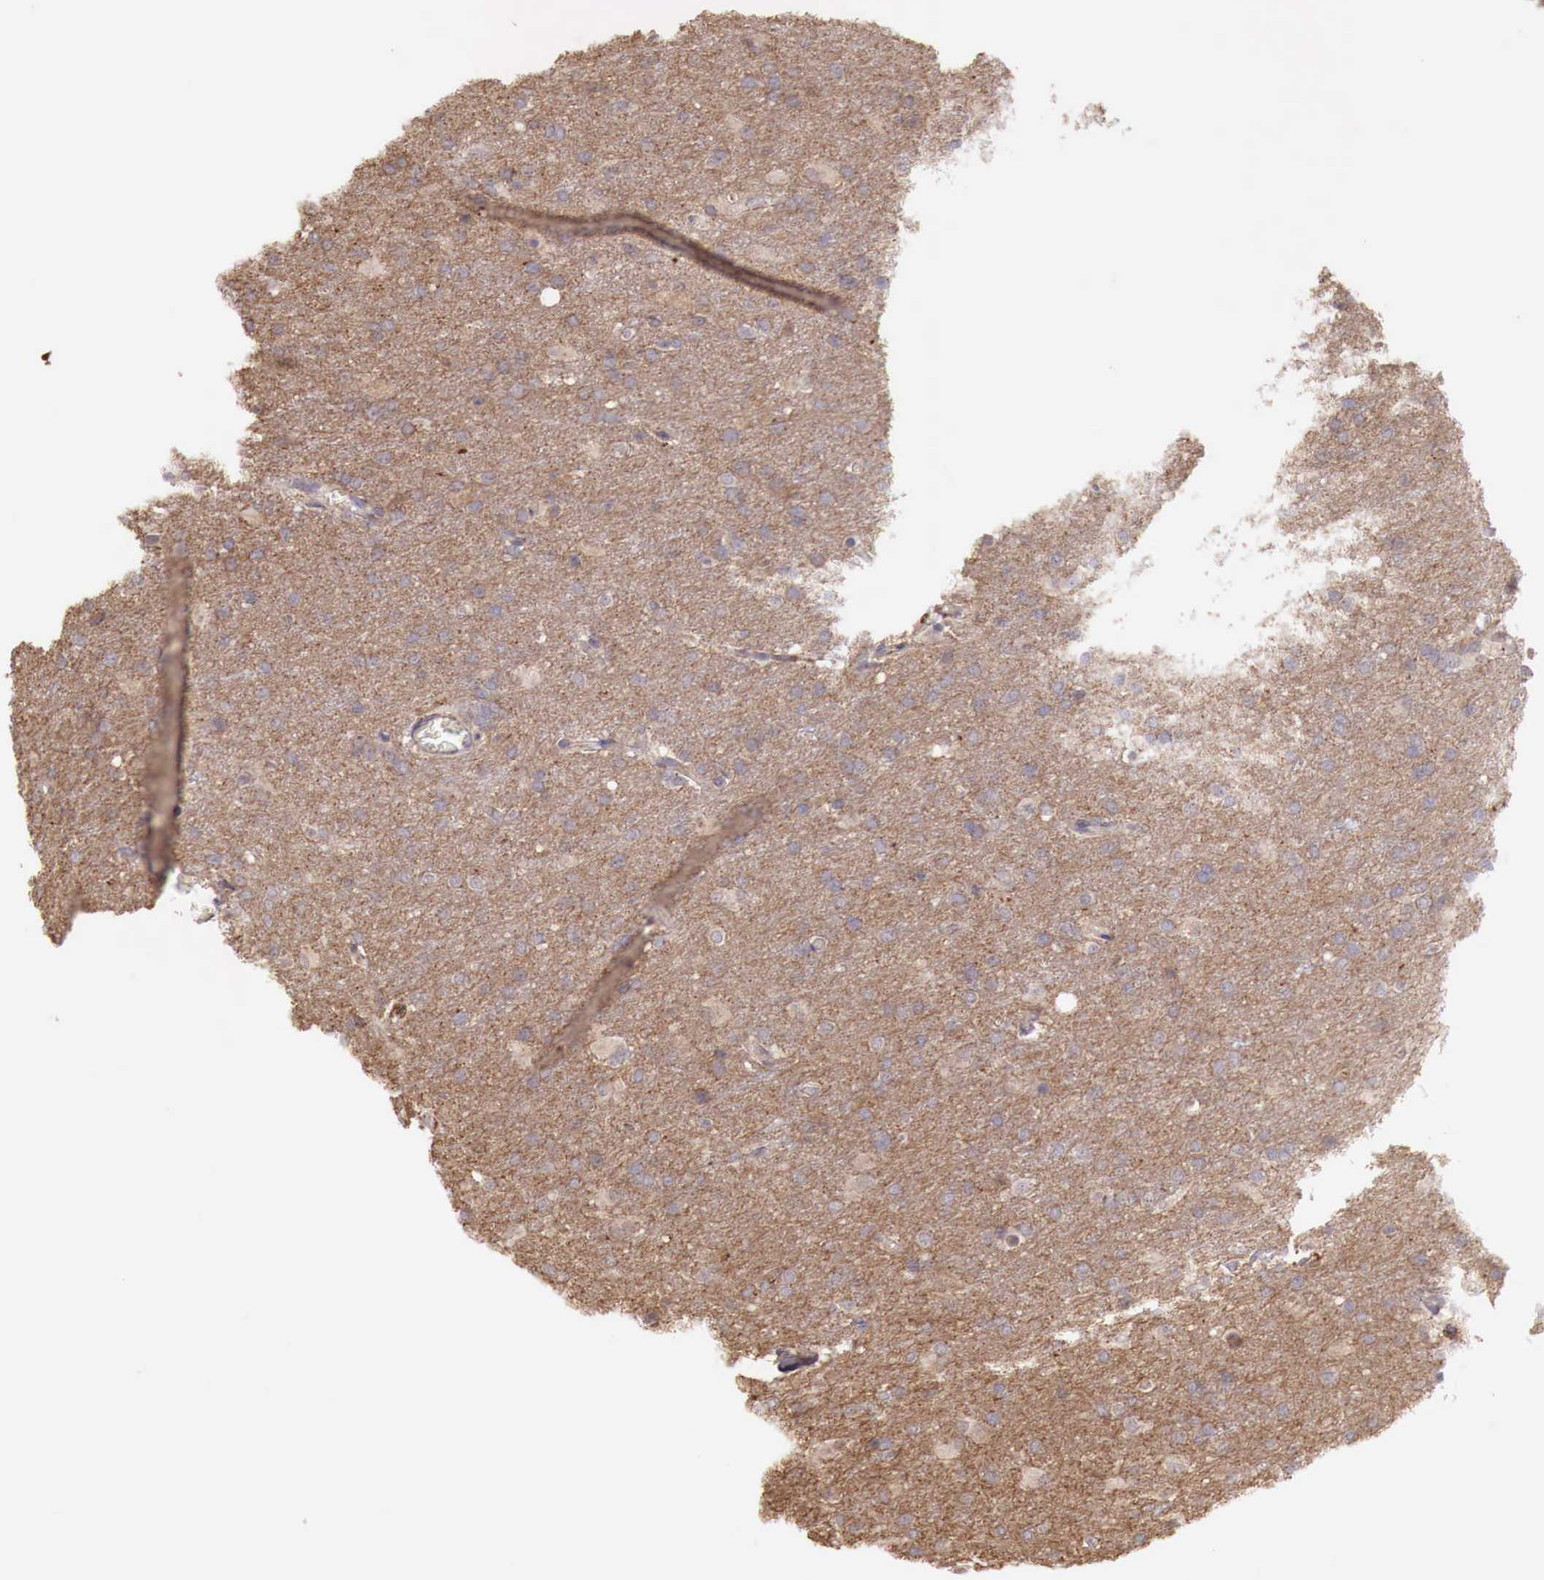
{"staining": {"intensity": "moderate", "quantity": ">75%", "location": "cytoplasmic/membranous"}, "tissue": "glioma", "cell_type": "Tumor cells", "image_type": "cancer", "snomed": [{"axis": "morphology", "description": "Glioma, malignant, High grade"}, {"axis": "topography", "description": "Brain"}], "caption": "The immunohistochemical stain highlights moderate cytoplasmic/membranous positivity in tumor cells of glioma tissue.", "gene": "CHRDL1", "patient": {"sex": "male", "age": 68}}